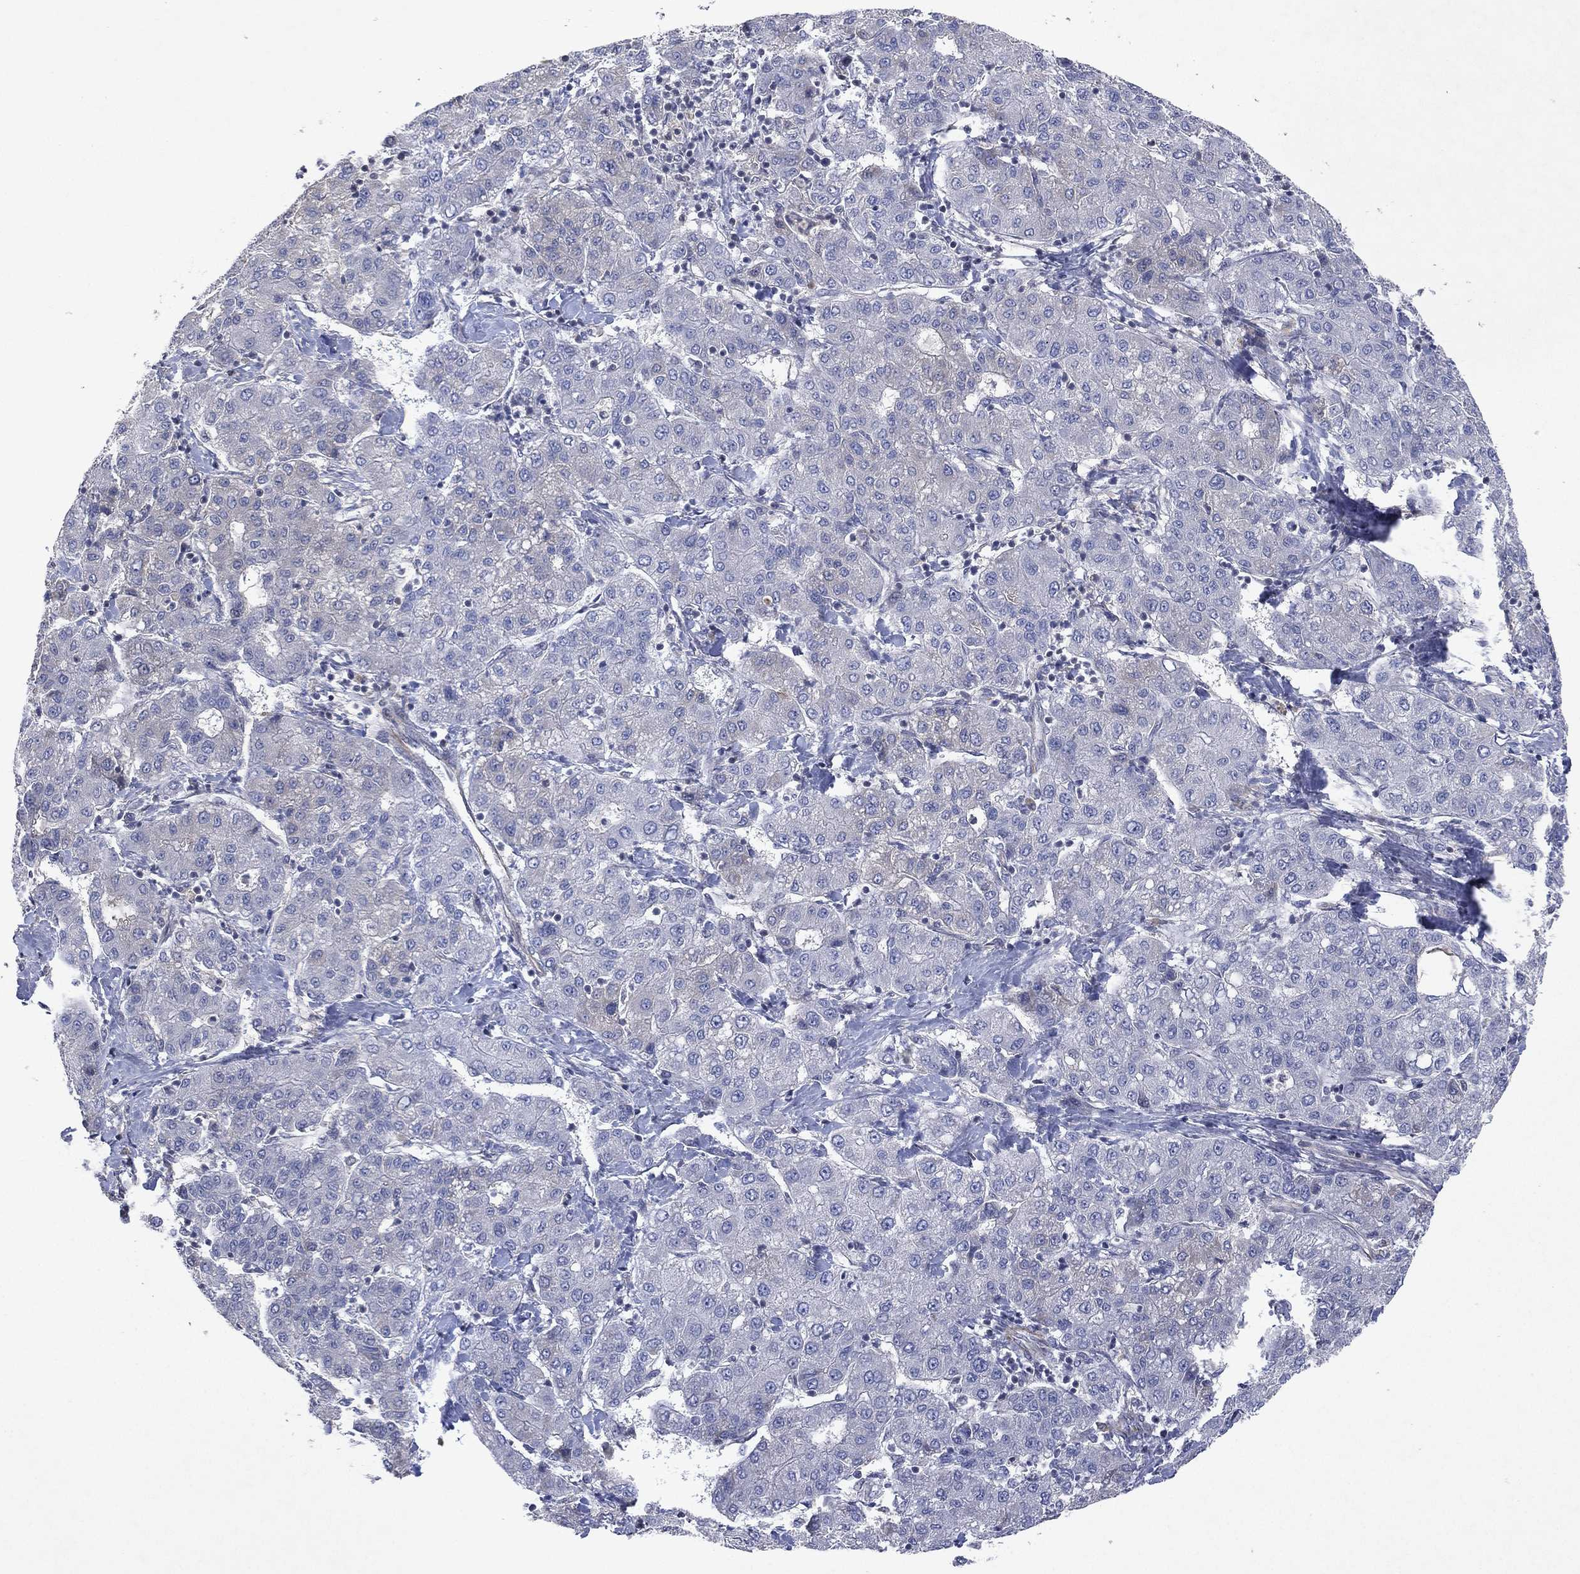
{"staining": {"intensity": "negative", "quantity": "none", "location": "none"}, "tissue": "liver cancer", "cell_type": "Tumor cells", "image_type": "cancer", "snomed": [{"axis": "morphology", "description": "Carcinoma, Hepatocellular, NOS"}, {"axis": "topography", "description": "Liver"}], "caption": "Immunohistochemistry image of neoplastic tissue: human liver cancer (hepatocellular carcinoma) stained with DAB (3,3'-diaminobenzidine) exhibits no significant protein staining in tumor cells.", "gene": "FLI1", "patient": {"sex": "male", "age": 65}}